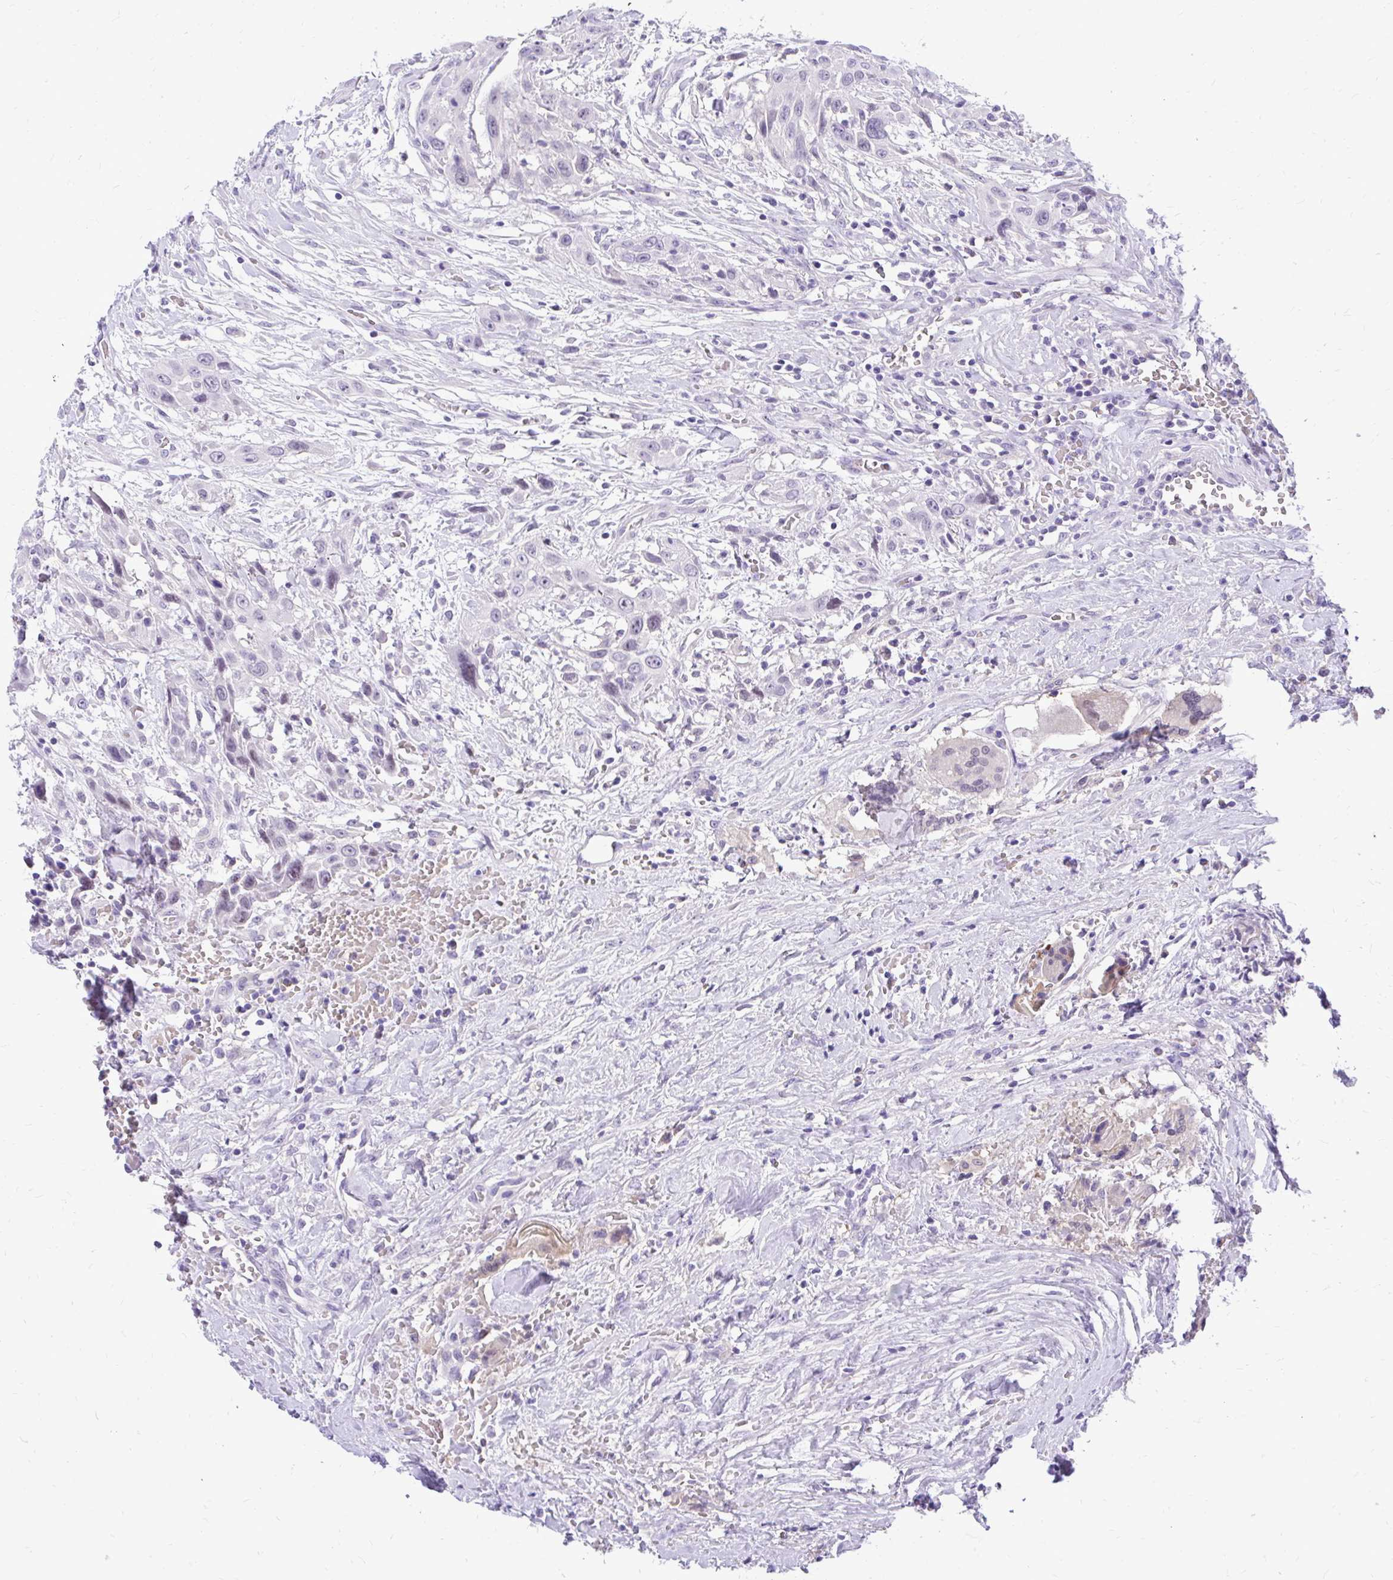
{"staining": {"intensity": "negative", "quantity": "none", "location": "none"}, "tissue": "head and neck cancer", "cell_type": "Tumor cells", "image_type": "cancer", "snomed": [{"axis": "morphology", "description": "Squamous cell carcinoma, NOS"}, {"axis": "topography", "description": "Head-Neck"}], "caption": "Immunohistochemistry image of human head and neck cancer (squamous cell carcinoma) stained for a protein (brown), which displays no positivity in tumor cells.", "gene": "ZSWIM9", "patient": {"sex": "male", "age": 81}}